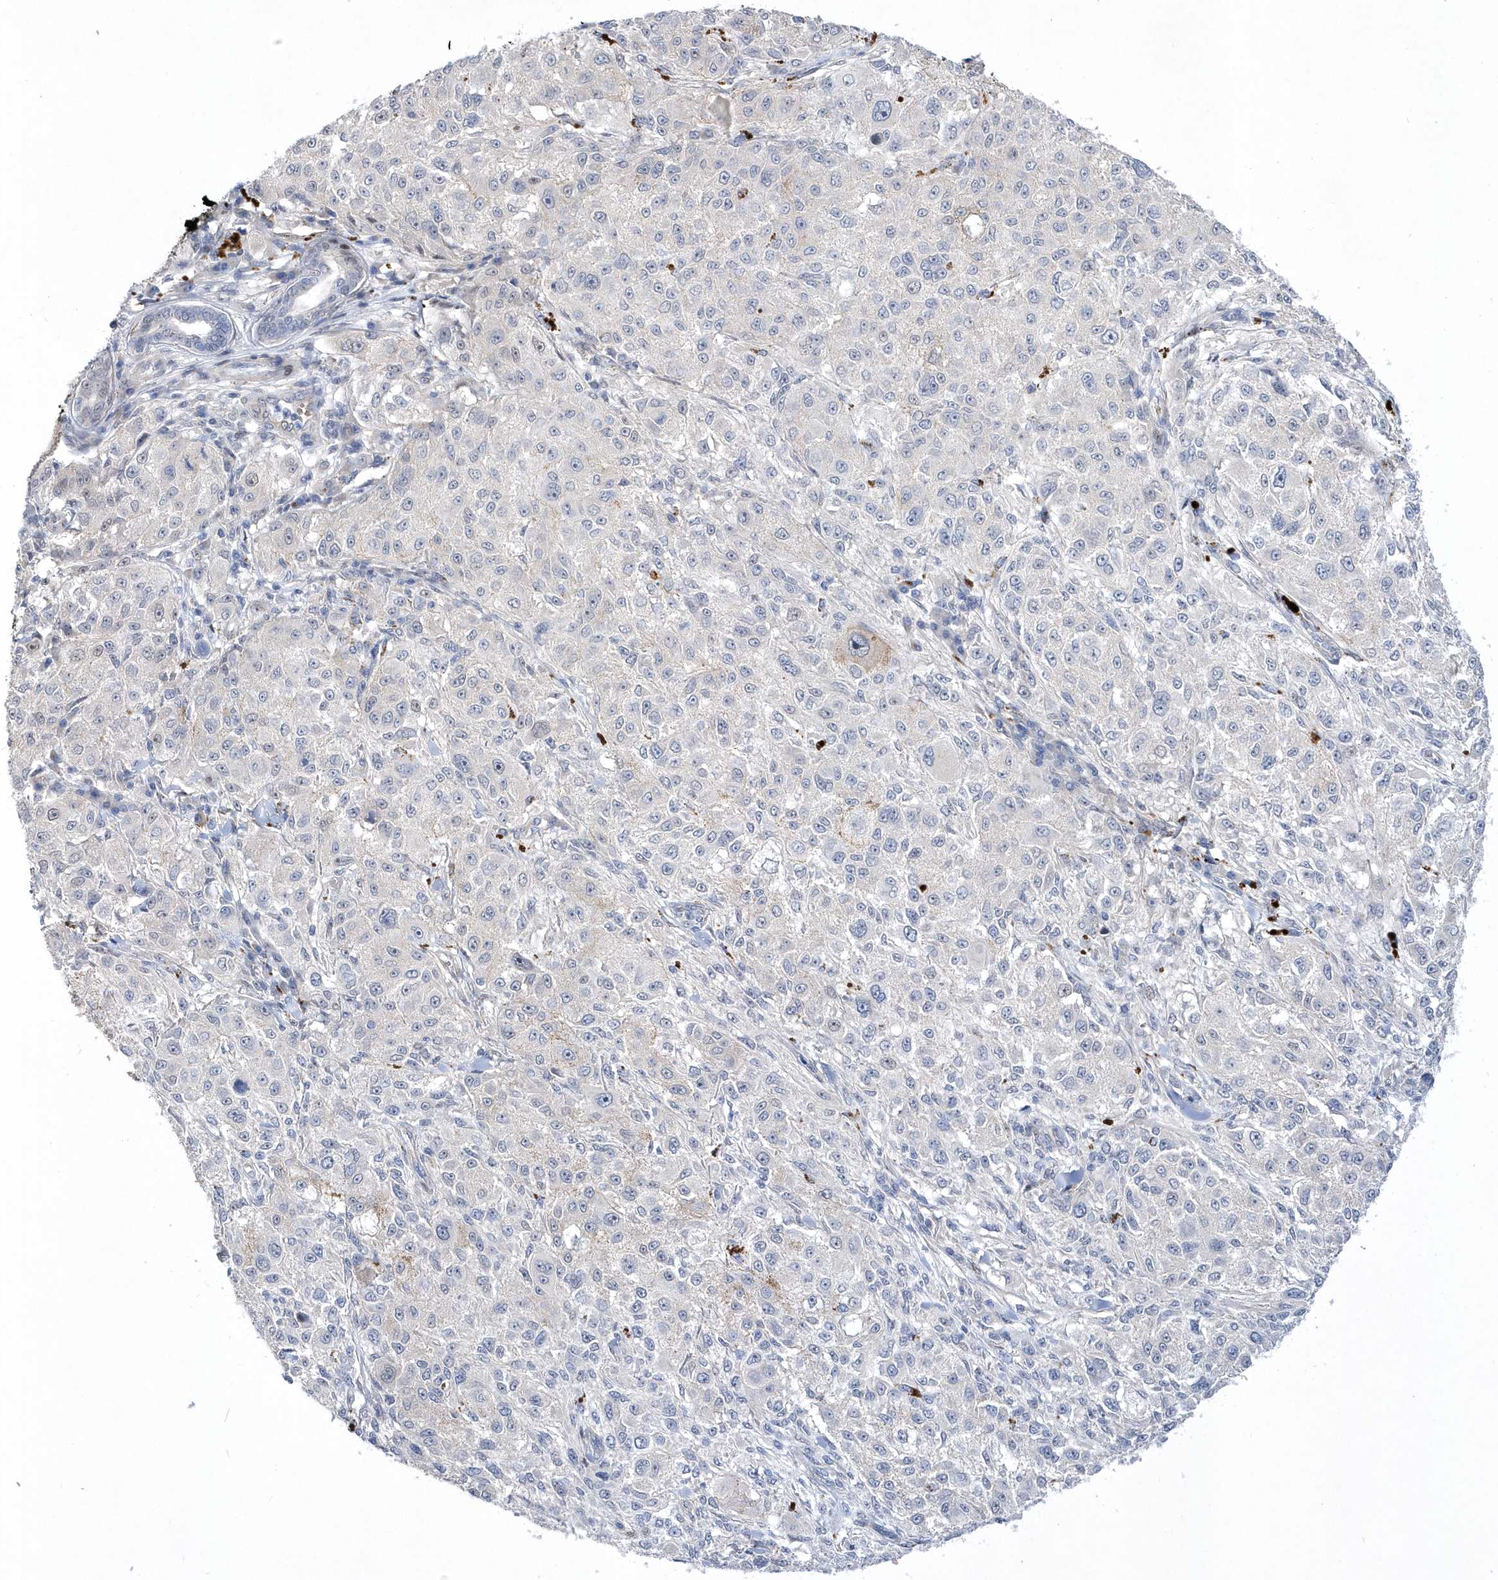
{"staining": {"intensity": "negative", "quantity": "none", "location": "none"}, "tissue": "melanoma", "cell_type": "Tumor cells", "image_type": "cancer", "snomed": [{"axis": "morphology", "description": "Necrosis, NOS"}, {"axis": "morphology", "description": "Malignant melanoma, NOS"}, {"axis": "topography", "description": "Skin"}], "caption": "DAB immunohistochemical staining of malignant melanoma displays no significant expression in tumor cells.", "gene": "ZNF875", "patient": {"sex": "female", "age": 87}}